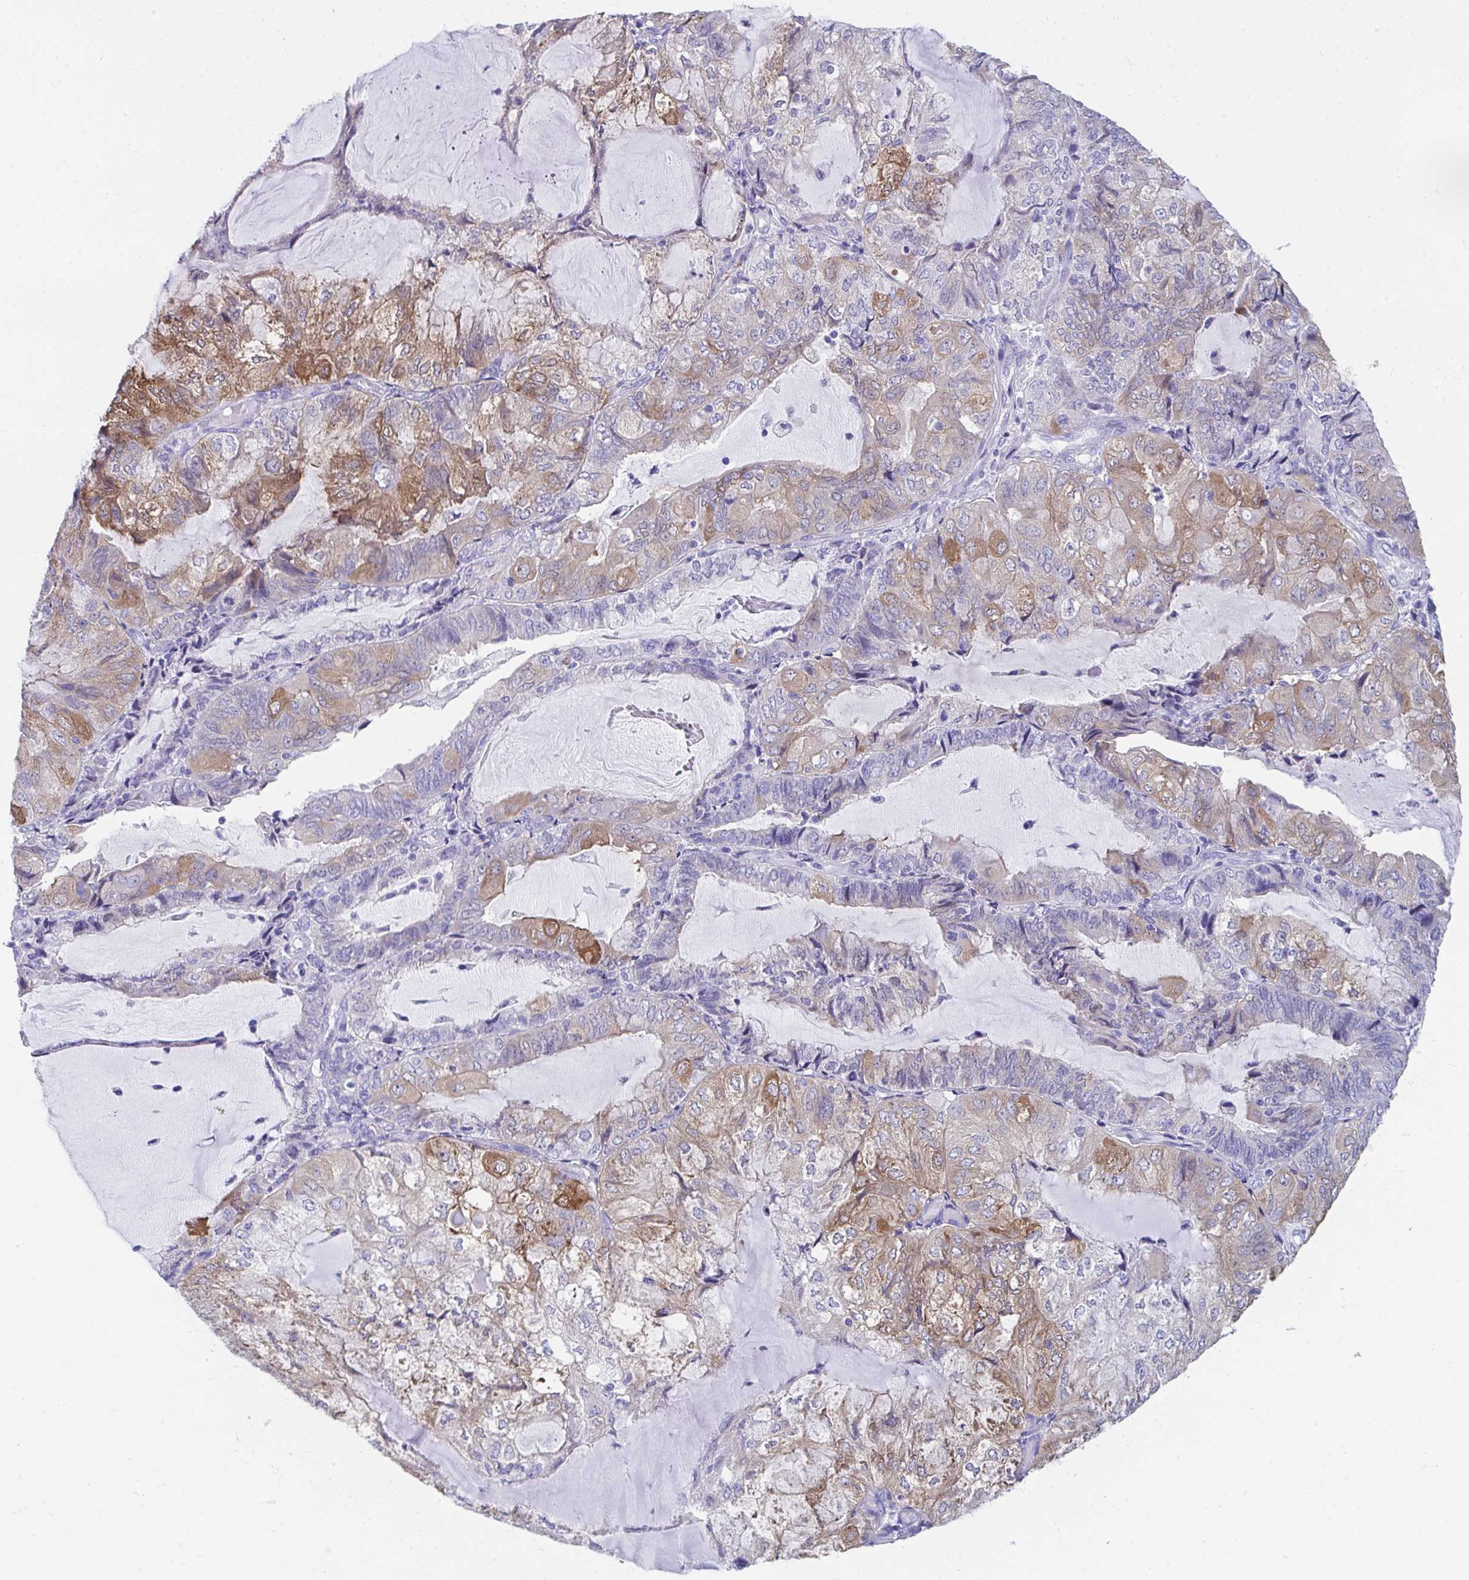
{"staining": {"intensity": "moderate", "quantity": "25%-75%", "location": "cytoplasmic/membranous"}, "tissue": "endometrial cancer", "cell_type": "Tumor cells", "image_type": "cancer", "snomed": [{"axis": "morphology", "description": "Adenocarcinoma, NOS"}, {"axis": "topography", "description": "Endometrium"}], "caption": "Endometrial adenocarcinoma tissue exhibits moderate cytoplasmic/membranous staining in approximately 25%-75% of tumor cells", "gene": "HGD", "patient": {"sex": "female", "age": 81}}